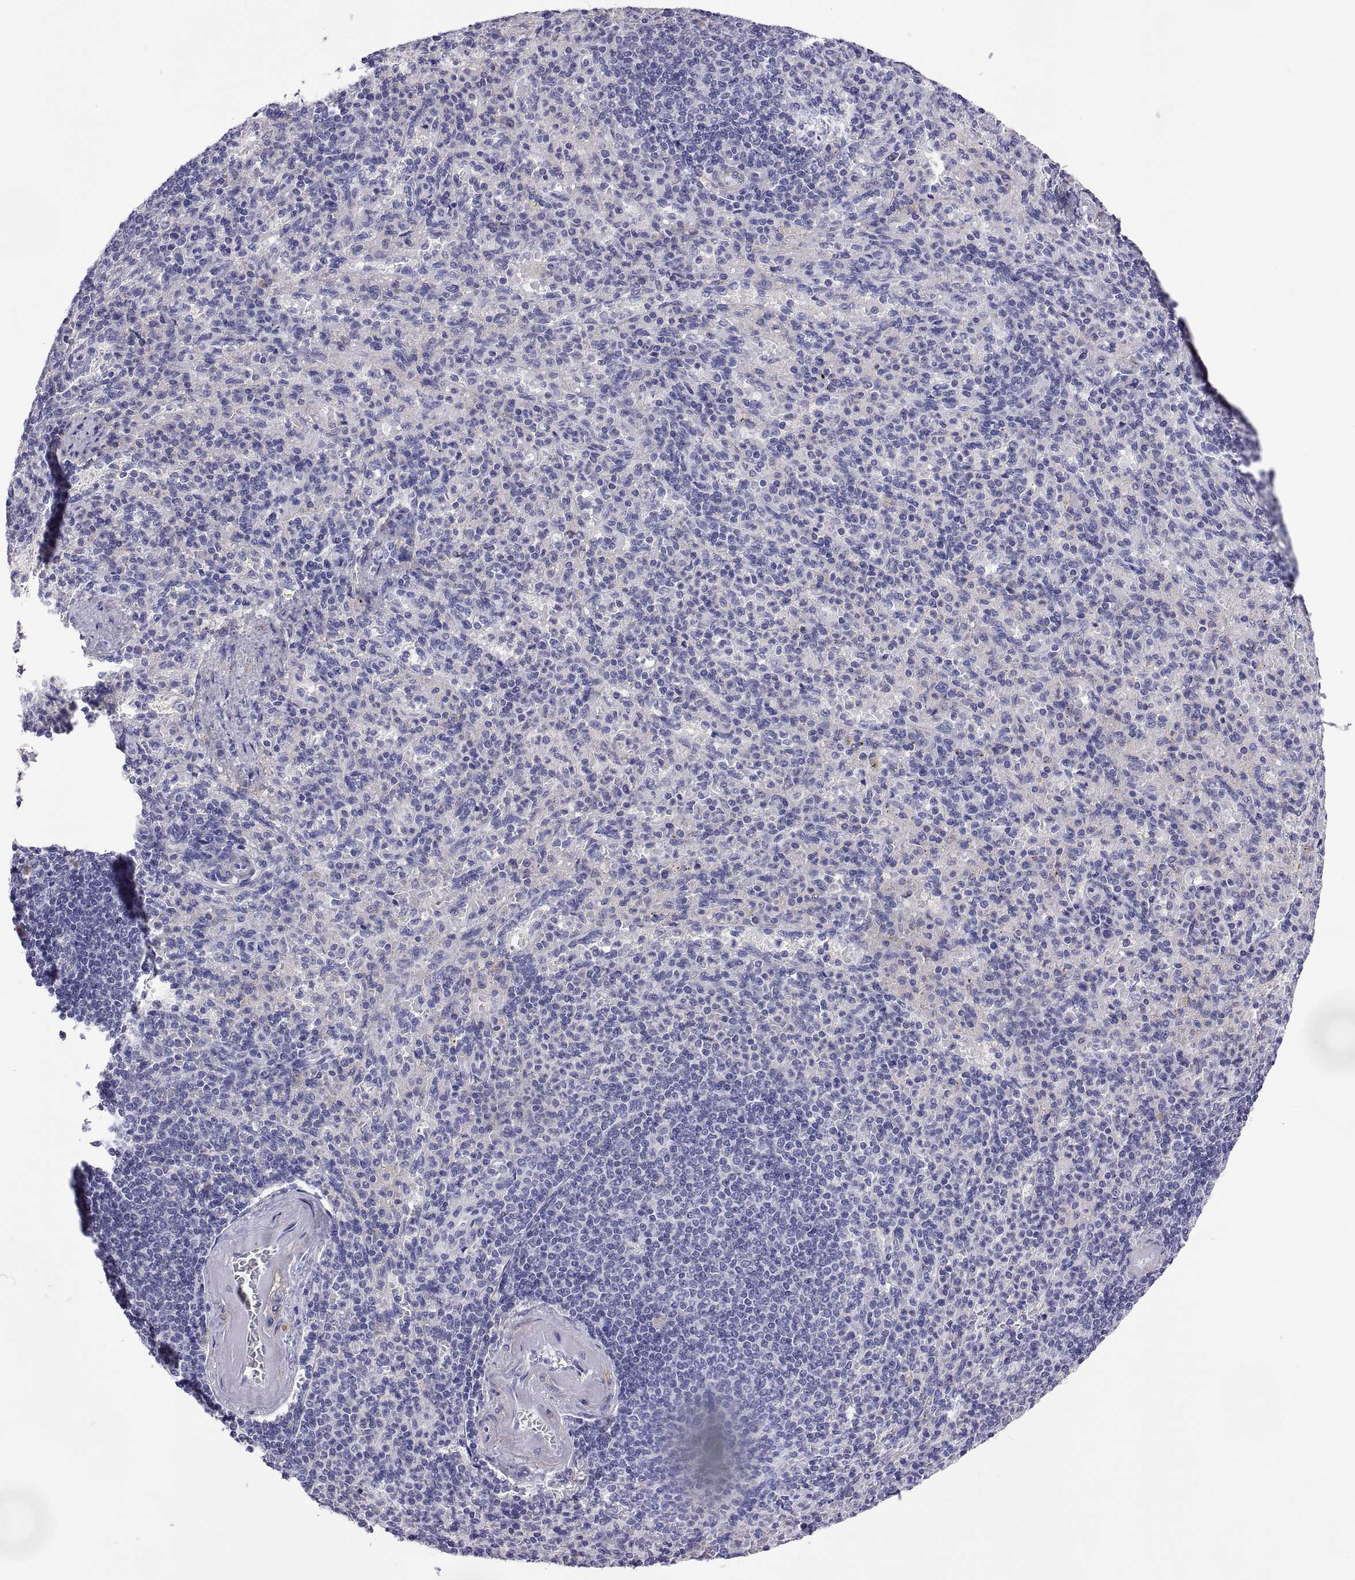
{"staining": {"intensity": "negative", "quantity": "none", "location": "none"}, "tissue": "spleen", "cell_type": "Cells in red pulp", "image_type": "normal", "snomed": [{"axis": "morphology", "description": "Normal tissue, NOS"}, {"axis": "topography", "description": "Spleen"}], "caption": "The micrograph demonstrates no significant staining in cells in red pulp of spleen. (DAB immunohistochemistry (IHC) with hematoxylin counter stain).", "gene": "BSPH1", "patient": {"sex": "female", "age": 74}}